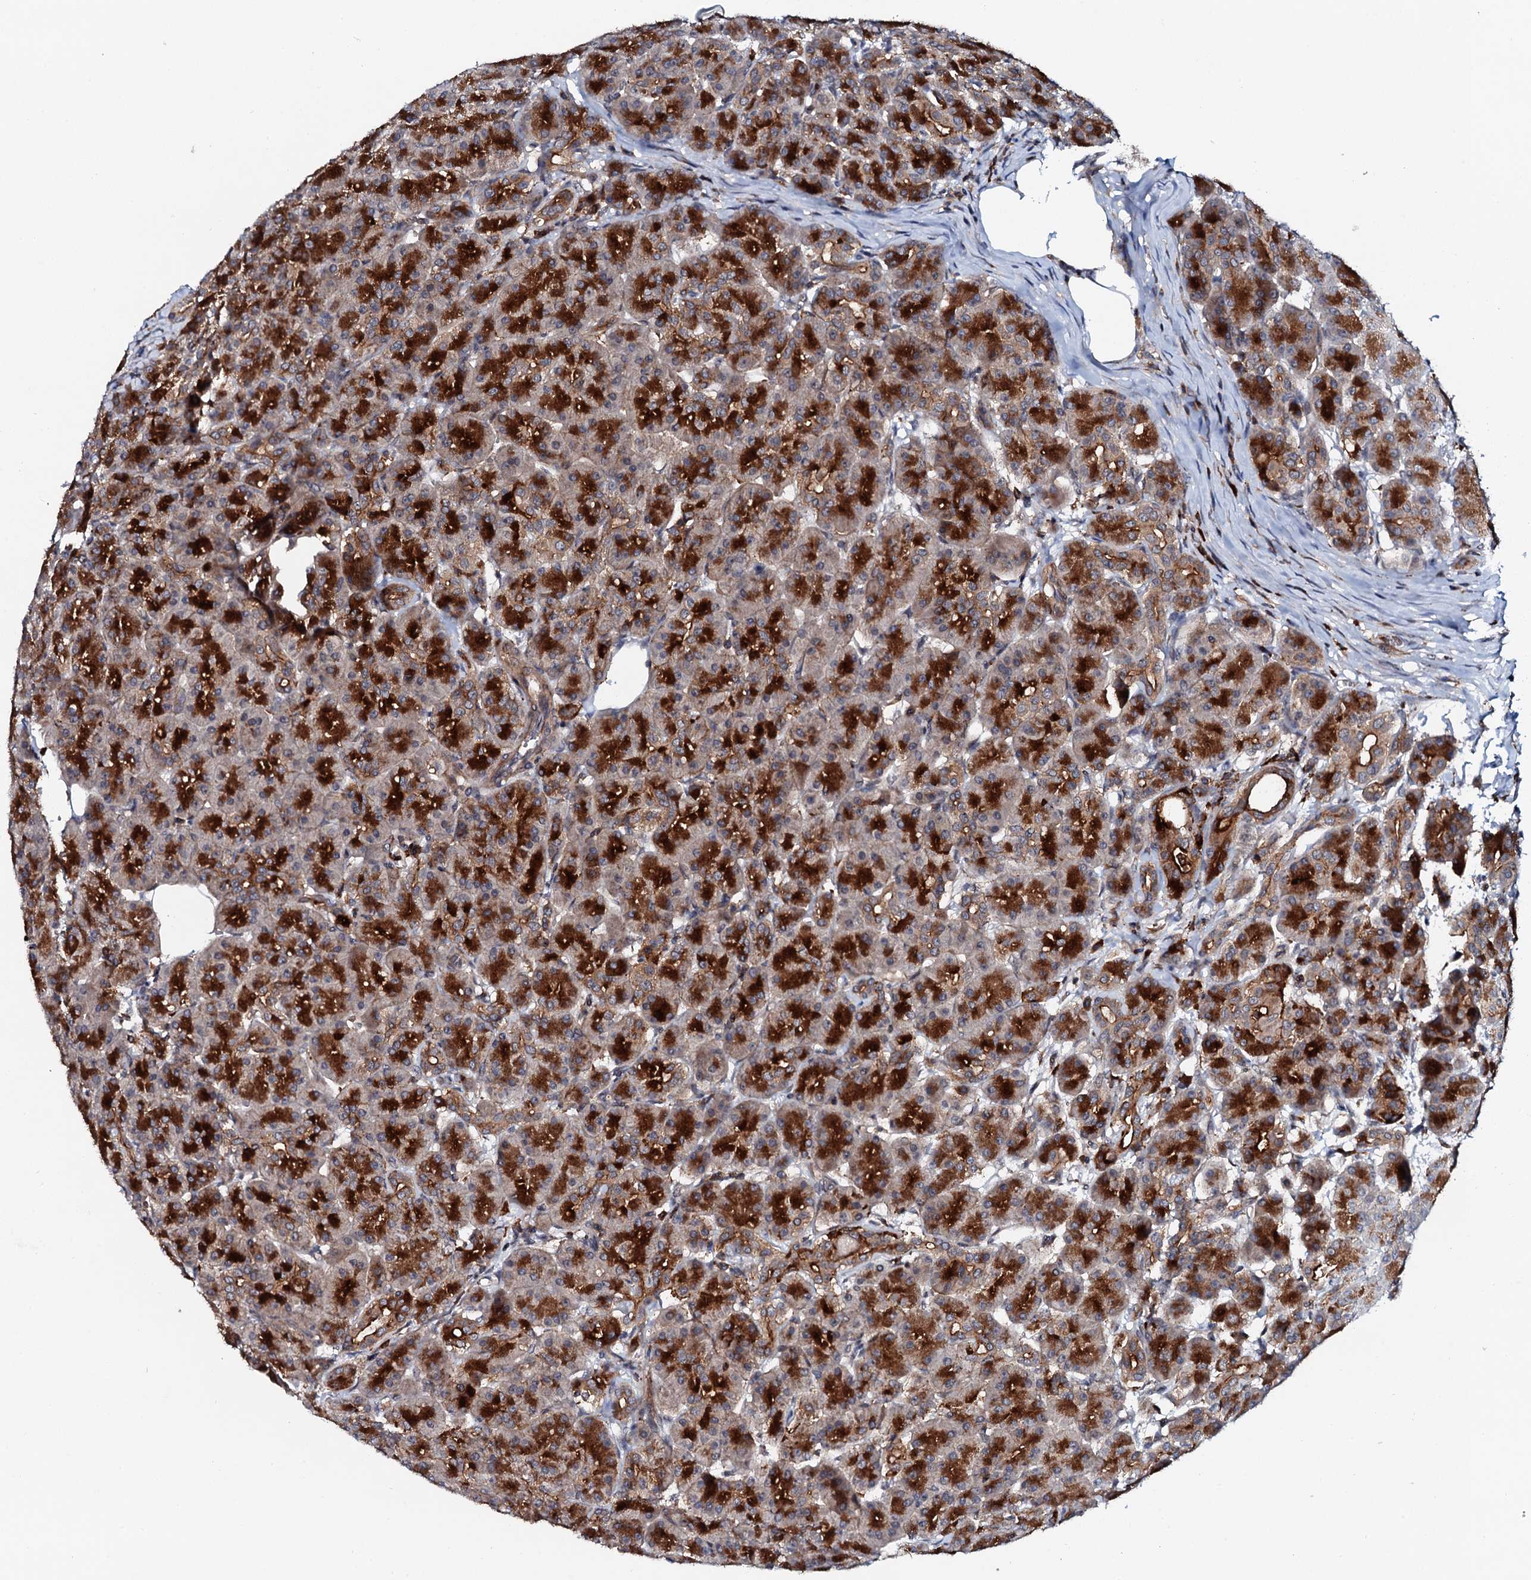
{"staining": {"intensity": "strong", "quantity": ">75%", "location": "cytoplasmic/membranous"}, "tissue": "pancreas", "cell_type": "Exocrine glandular cells", "image_type": "normal", "snomed": [{"axis": "morphology", "description": "Normal tissue, NOS"}, {"axis": "topography", "description": "Pancreas"}], "caption": "A histopathology image showing strong cytoplasmic/membranous positivity in about >75% of exocrine glandular cells in normal pancreas, as visualized by brown immunohistochemical staining.", "gene": "VAMP8", "patient": {"sex": "male", "age": 63}}